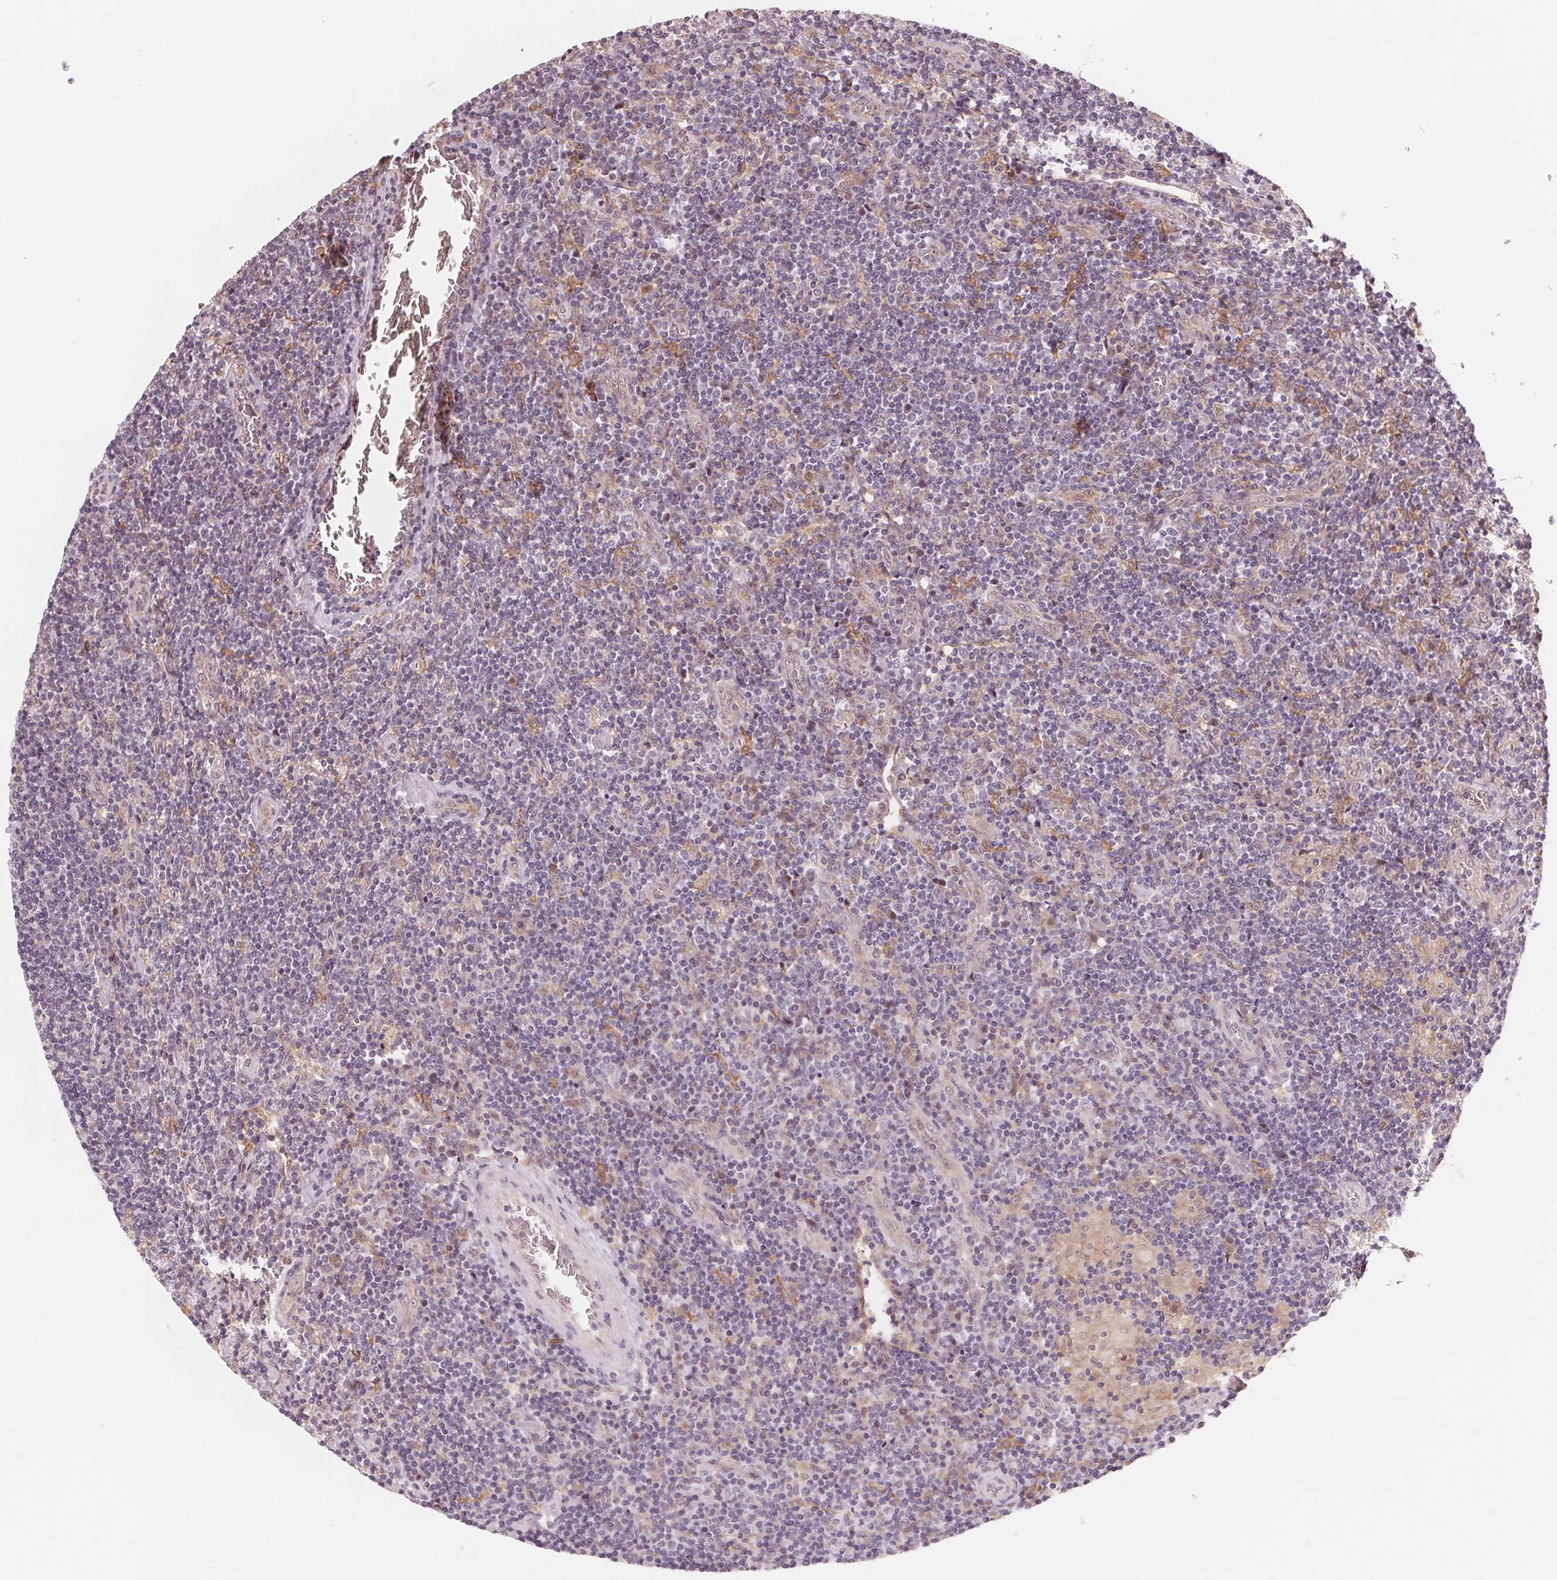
{"staining": {"intensity": "negative", "quantity": "none", "location": "none"}, "tissue": "lymphoma", "cell_type": "Tumor cells", "image_type": "cancer", "snomed": [{"axis": "morphology", "description": "Hodgkin's disease, NOS"}, {"axis": "topography", "description": "Lymph node"}], "caption": "Histopathology image shows no significant protein expression in tumor cells of lymphoma. The staining is performed using DAB (3,3'-diaminobenzidine) brown chromogen with nuclei counter-stained in using hematoxylin.", "gene": "IL9R", "patient": {"sex": "male", "age": 40}}